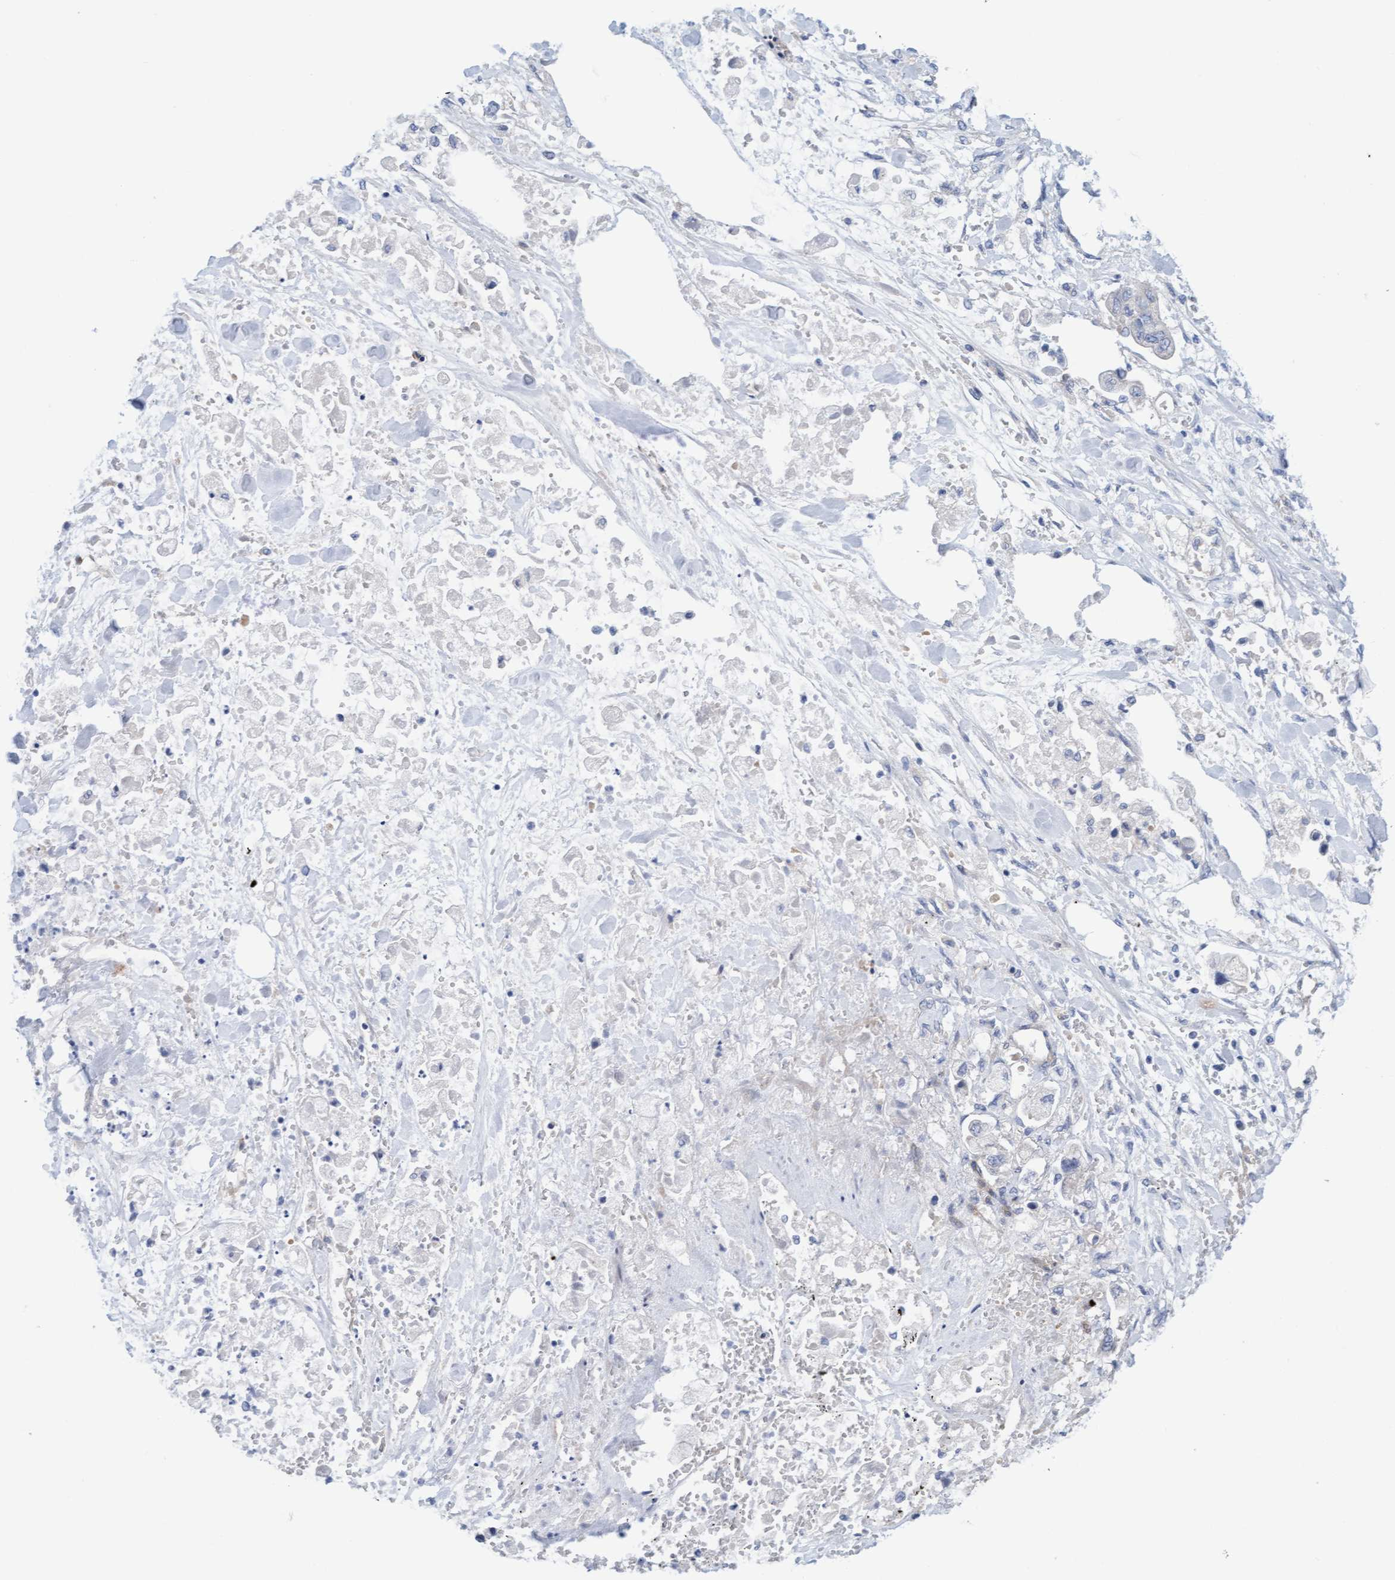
{"staining": {"intensity": "negative", "quantity": "none", "location": "none"}, "tissue": "stomach cancer", "cell_type": "Tumor cells", "image_type": "cancer", "snomed": [{"axis": "morphology", "description": "Normal tissue, NOS"}, {"axis": "morphology", "description": "Adenocarcinoma, NOS"}, {"axis": "topography", "description": "Stomach"}], "caption": "A histopathology image of stomach adenocarcinoma stained for a protein displays no brown staining in tumor cells. The staining is performed using DAB brown chromogen with nuclei counter-stained in using hematoxylin.", "gene": "CDK5RAP3", "patient": {"sex": "male", "age": 62}}